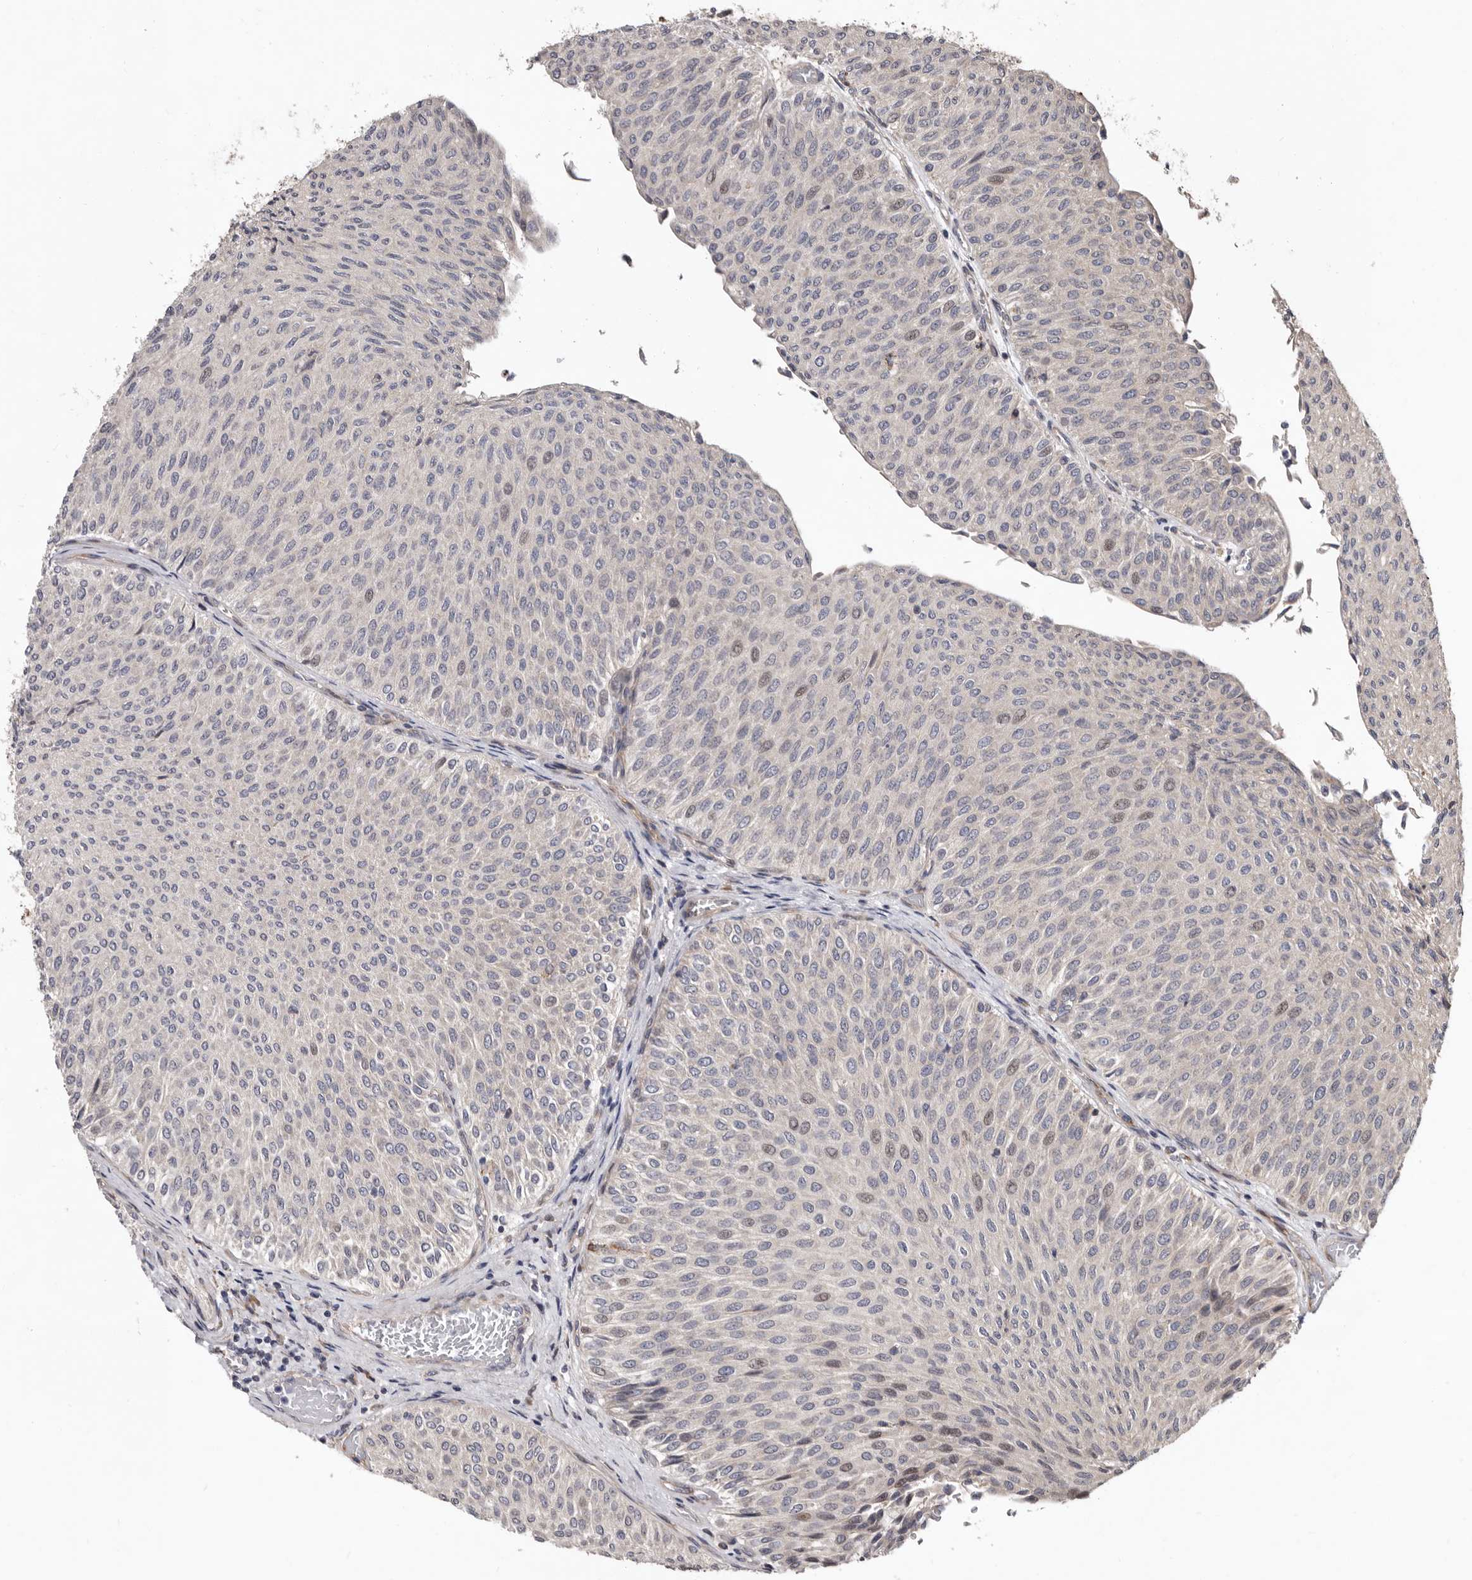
{"staining": {"intensity": "negative", "quantity": "none", "location": "none"}, "tissue": "urothelial cancer", "cell_type": "Tumor cells", "image_type": "cancer", "snomed": [{"axis": "morphology", "description": "Urothelial carcinoma, Low grade"}, {"axis": "topography", "description": "Urinary bladder"}], "caption": "A high-resolution histopathology image shows immunohistochemistry staining of urothelial cancer, which demonstrates no significant positivity in tumor cells.", "gene": "WEE2", "patient": {"sex": "male", "age": 78}}